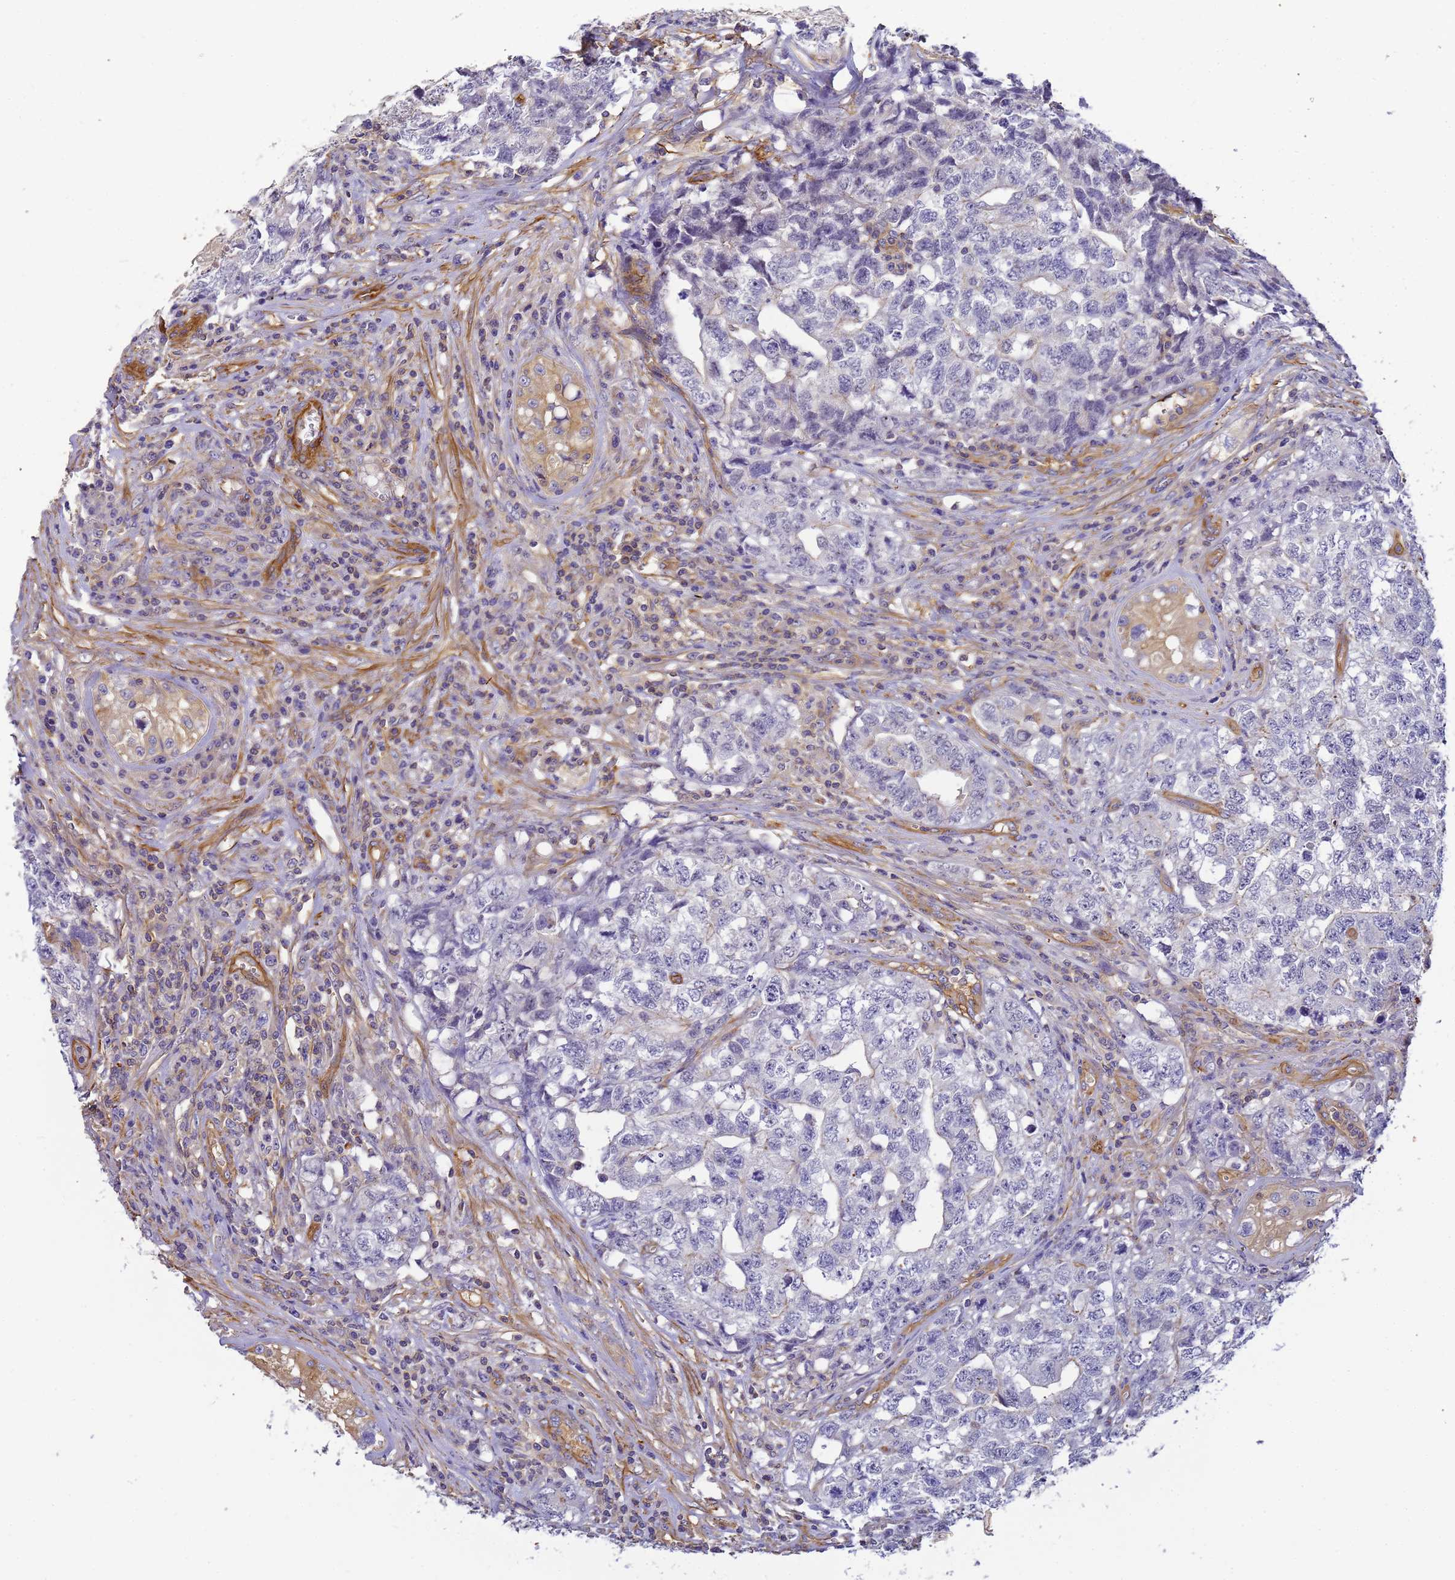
{"staining": {"intensity": "negative", "quantity": "none", "location": "none"}, "tissue": "testis cancer", "cell_type": "Tumor cells", "image_type": "cancer", "snomed": [{"axis": "morphology", "description": "Carcinoma, Embryonal, NOS"}, {"axis": "topography", "description": "Testis"}], "caption": "Immunohistochemistry (IHC) micrograph of embryonal carcinoma (testis) stained for a protein (brown), which reveals no positivity in tumor cells.", "gene": "MYL12A", "patient": {"sex": "male", "age": 31}}